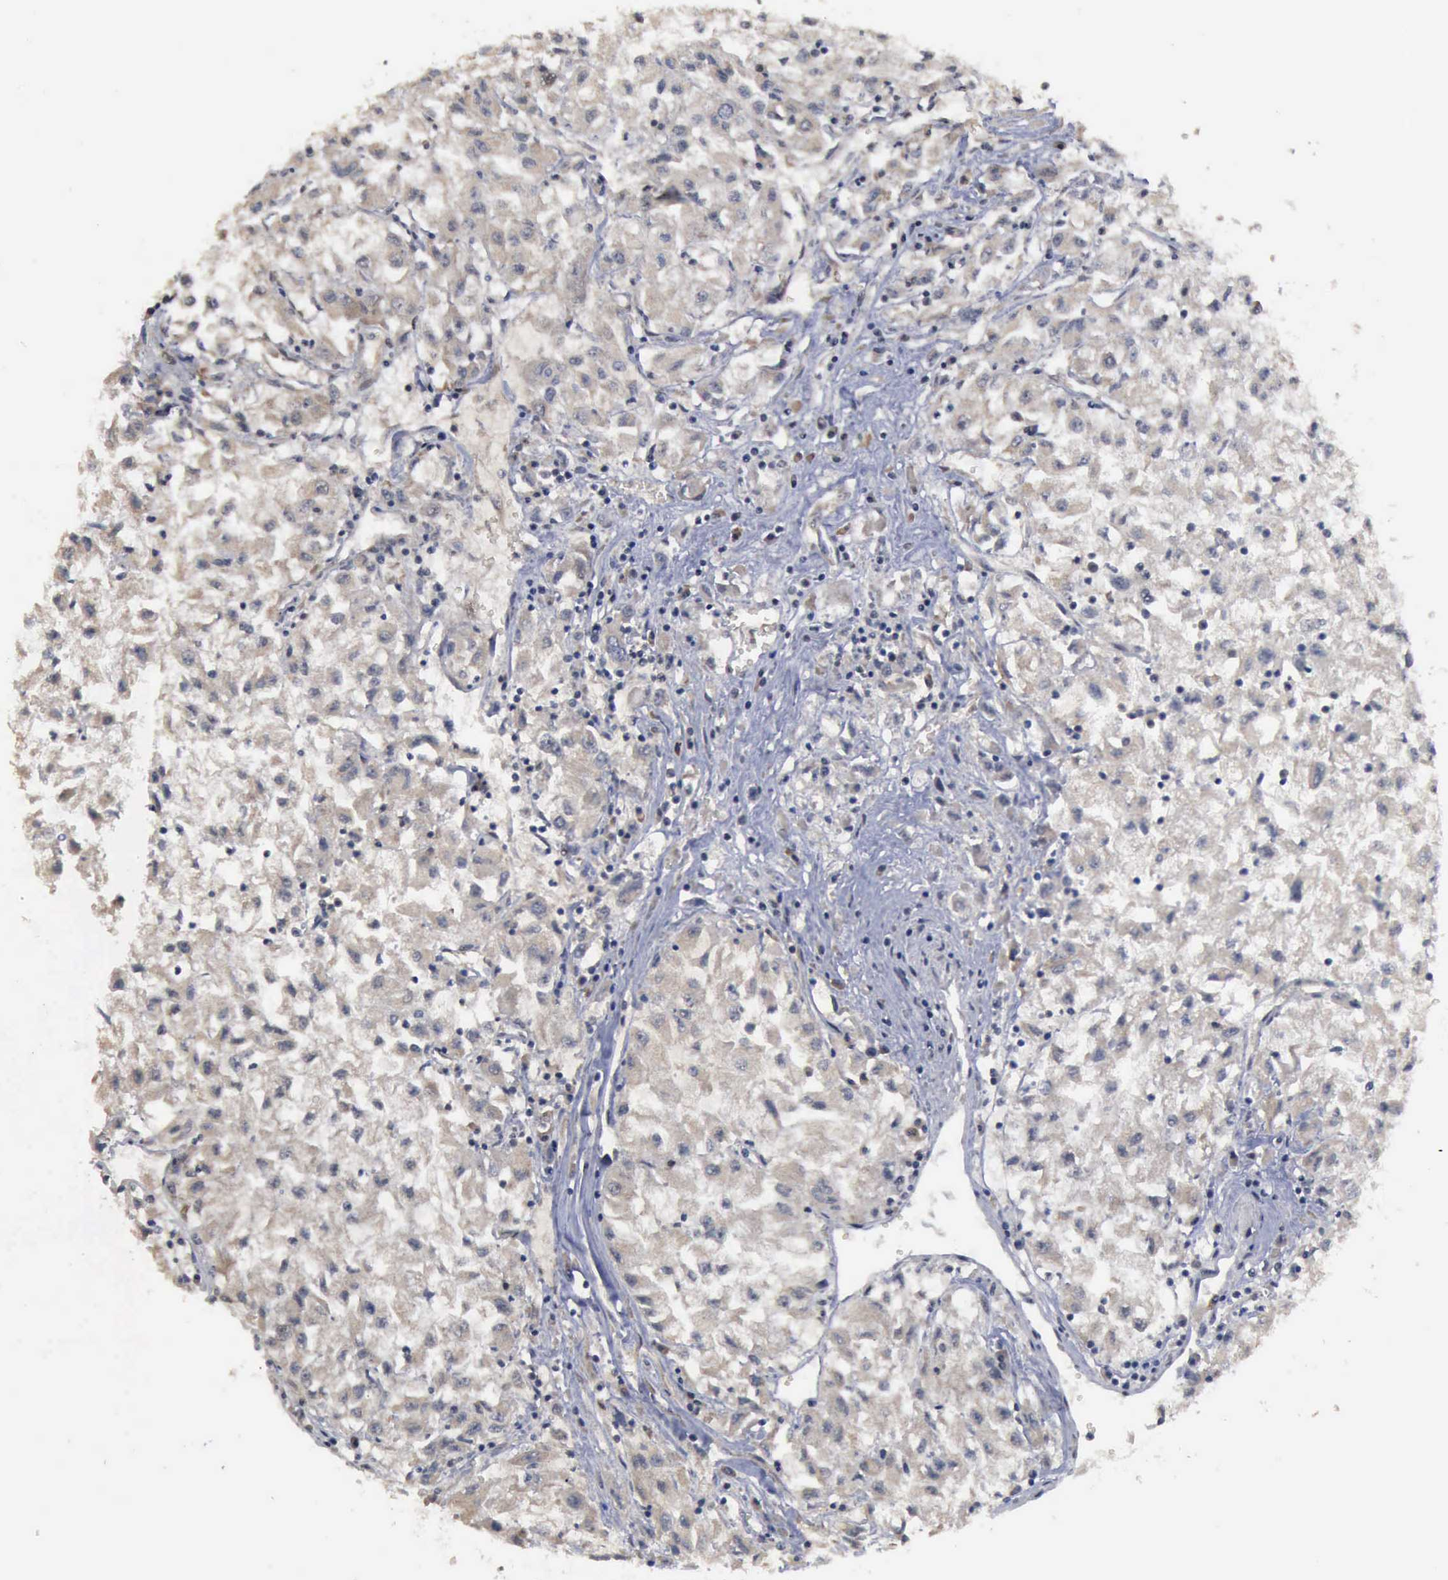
{"staining": {"intensity": "weak", "quantity": ">75%", "location": "cytoplasmic/membranous"}, "tissue": "renal cancer", "cell_type": "Tumor cells", "image_type": "cancer", "snomed": [{"axis": "morphology", "description": "Adenocarcinoma, NOS"}, {"axis": "topography", "description": "Kidney"}], "caption": "A histopathology image of adenocarcinoma (renal) stained for a protein demonstrates weak cytoplasmic/membranous brown staining in tumor cells.", "gene": "RTCB", "patient": {"sex": "male", "age": 59}}